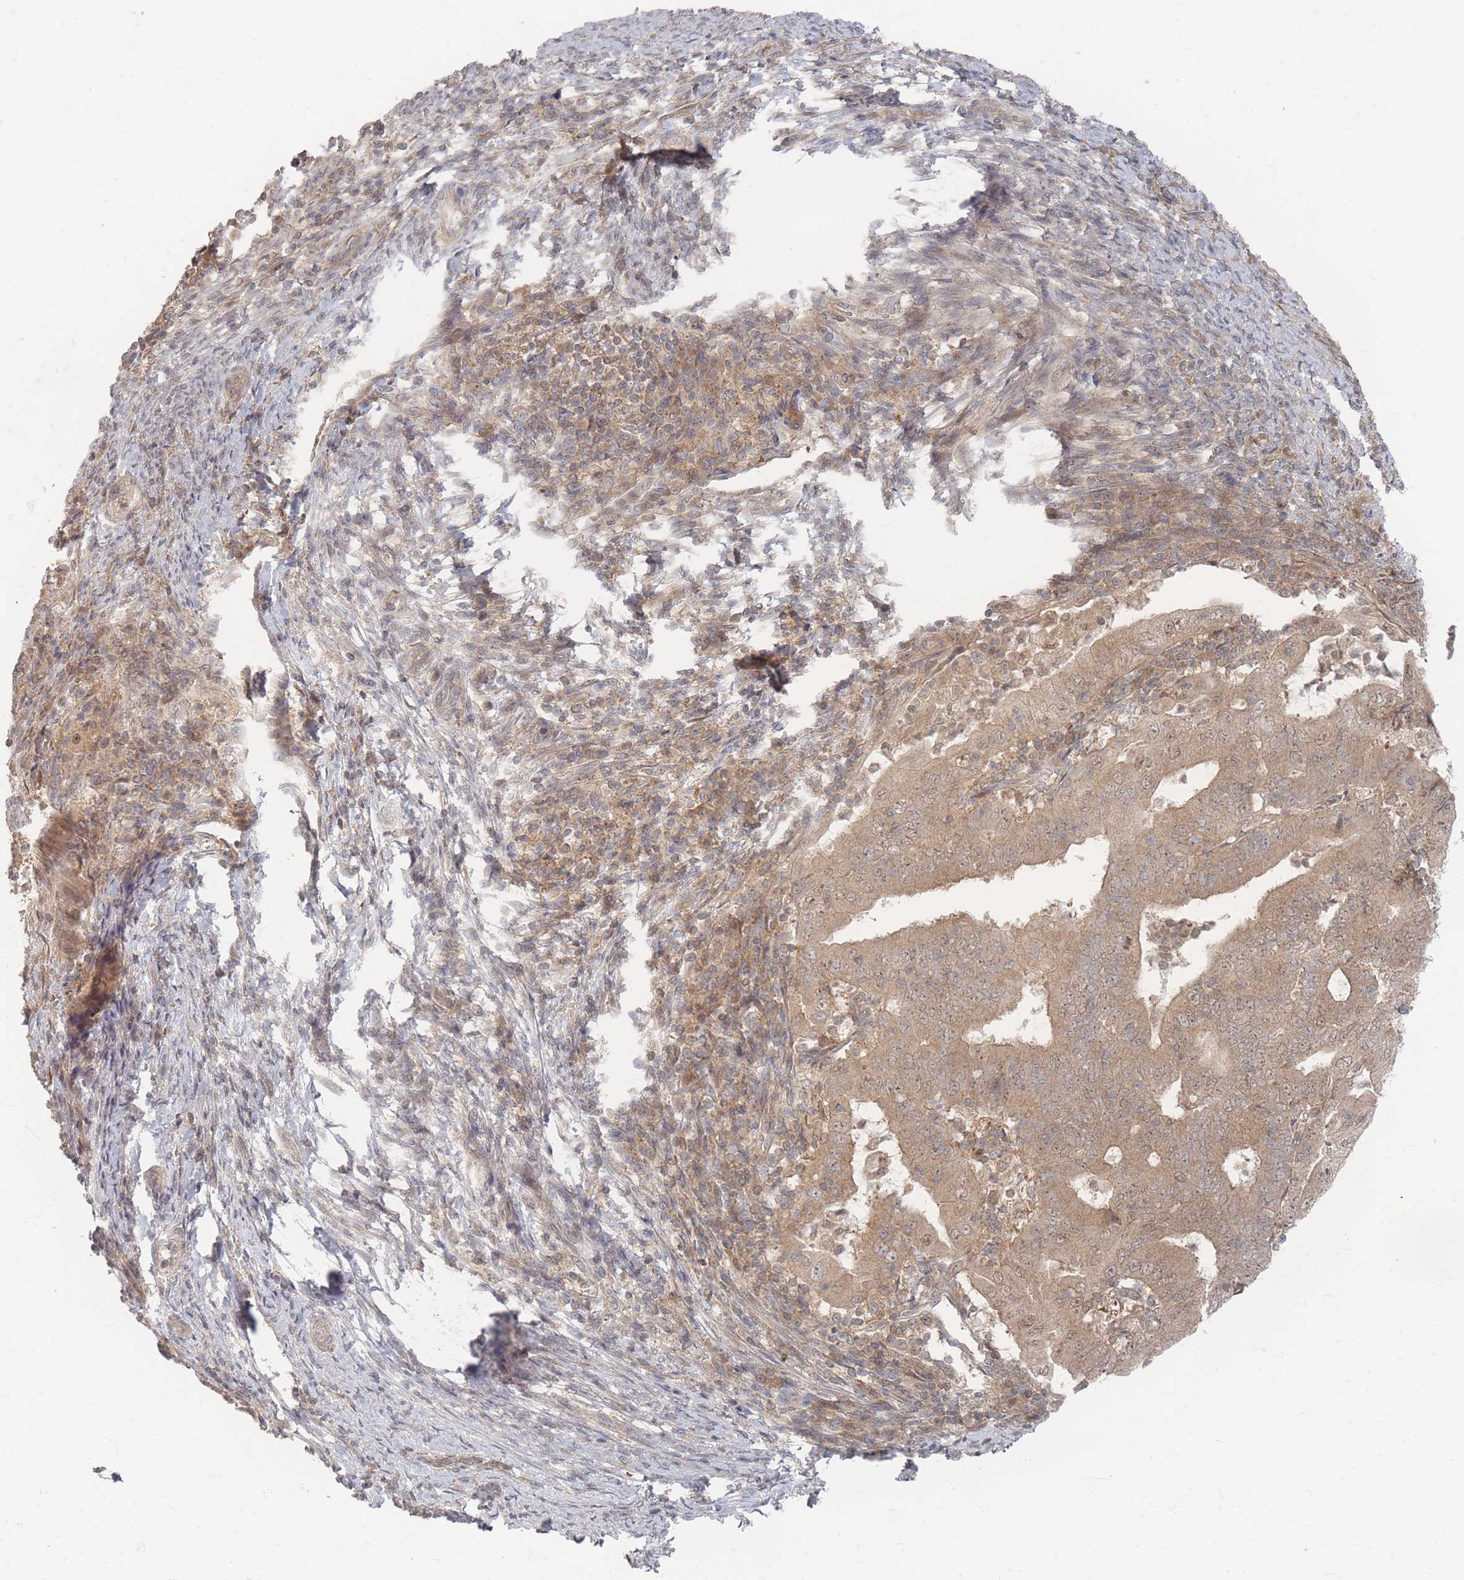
{"staining": {"intensity": "moderate", "quantity": ">75%", "location": "cytoplasmic/membranous,nuclear"}, "tissue": "endometrial cancer", "cell_type": "Tumor cells", "image_type": "cancer", "snomed": [{"axis": "morphology", "description": "Adenocarcinoma, NOS"}, {"axis": "topography", "description": "Endometrium"}], "caption": "Endometrial cancer (adenocarcinoma) stained for a protein demonstrates moderate cytoplasmic/membranous and nuclear positivity in tumor cells.", "gene": "PSMD9", "patient": {"sex": "female", "age": 70}}